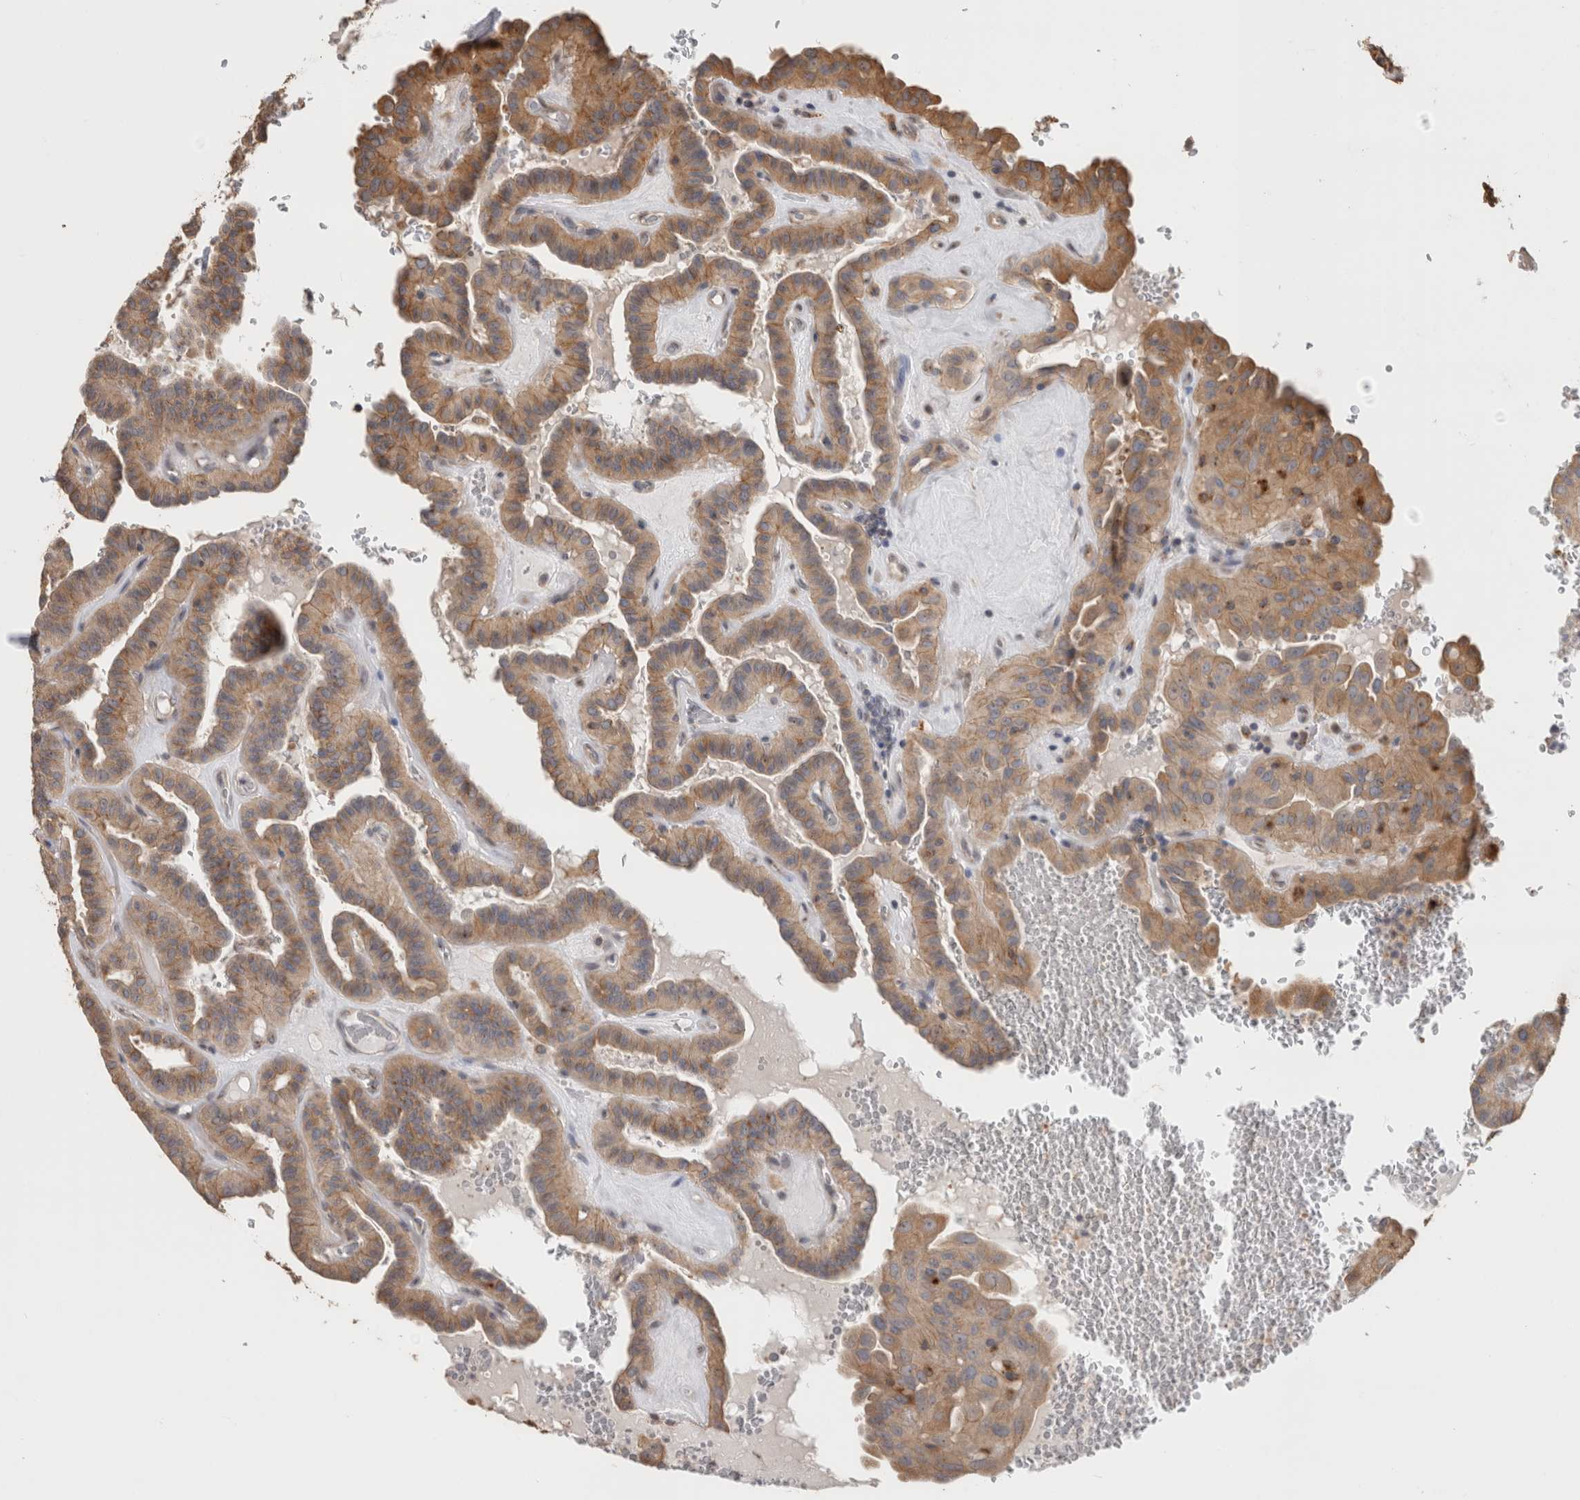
{"staining": {"intensity": "moderate", "quantity": ">75%", "location": "cytoplasmic/membranous"}, "tissue": "thyroid cancer", "cell_type": "Tumor cells", "image_type": "cancer", "snomed": [{"axis": "morphology", "description": "Papillary adenocarcinoma, NOS"}, {"axis": "topography", "description": "Thyroid gland"}], "caption": "Immunohistochemistry (IHC) staining of papillary adenocarcinoma (thyroid), which exhibits medium levels of moderate cytoplasmic/membranous expression in approximately >75% of tumor cells indicating moderate cytoplasmic/membranous protein positivity. The staining was performed using DAB (3,3'-diaminobenzidine) (brown) for protein detection and nuclei were counterstained in hematoxylin (blue).", "gene": "CLIP1", "patient": {"sex": "male", "age": 77}}